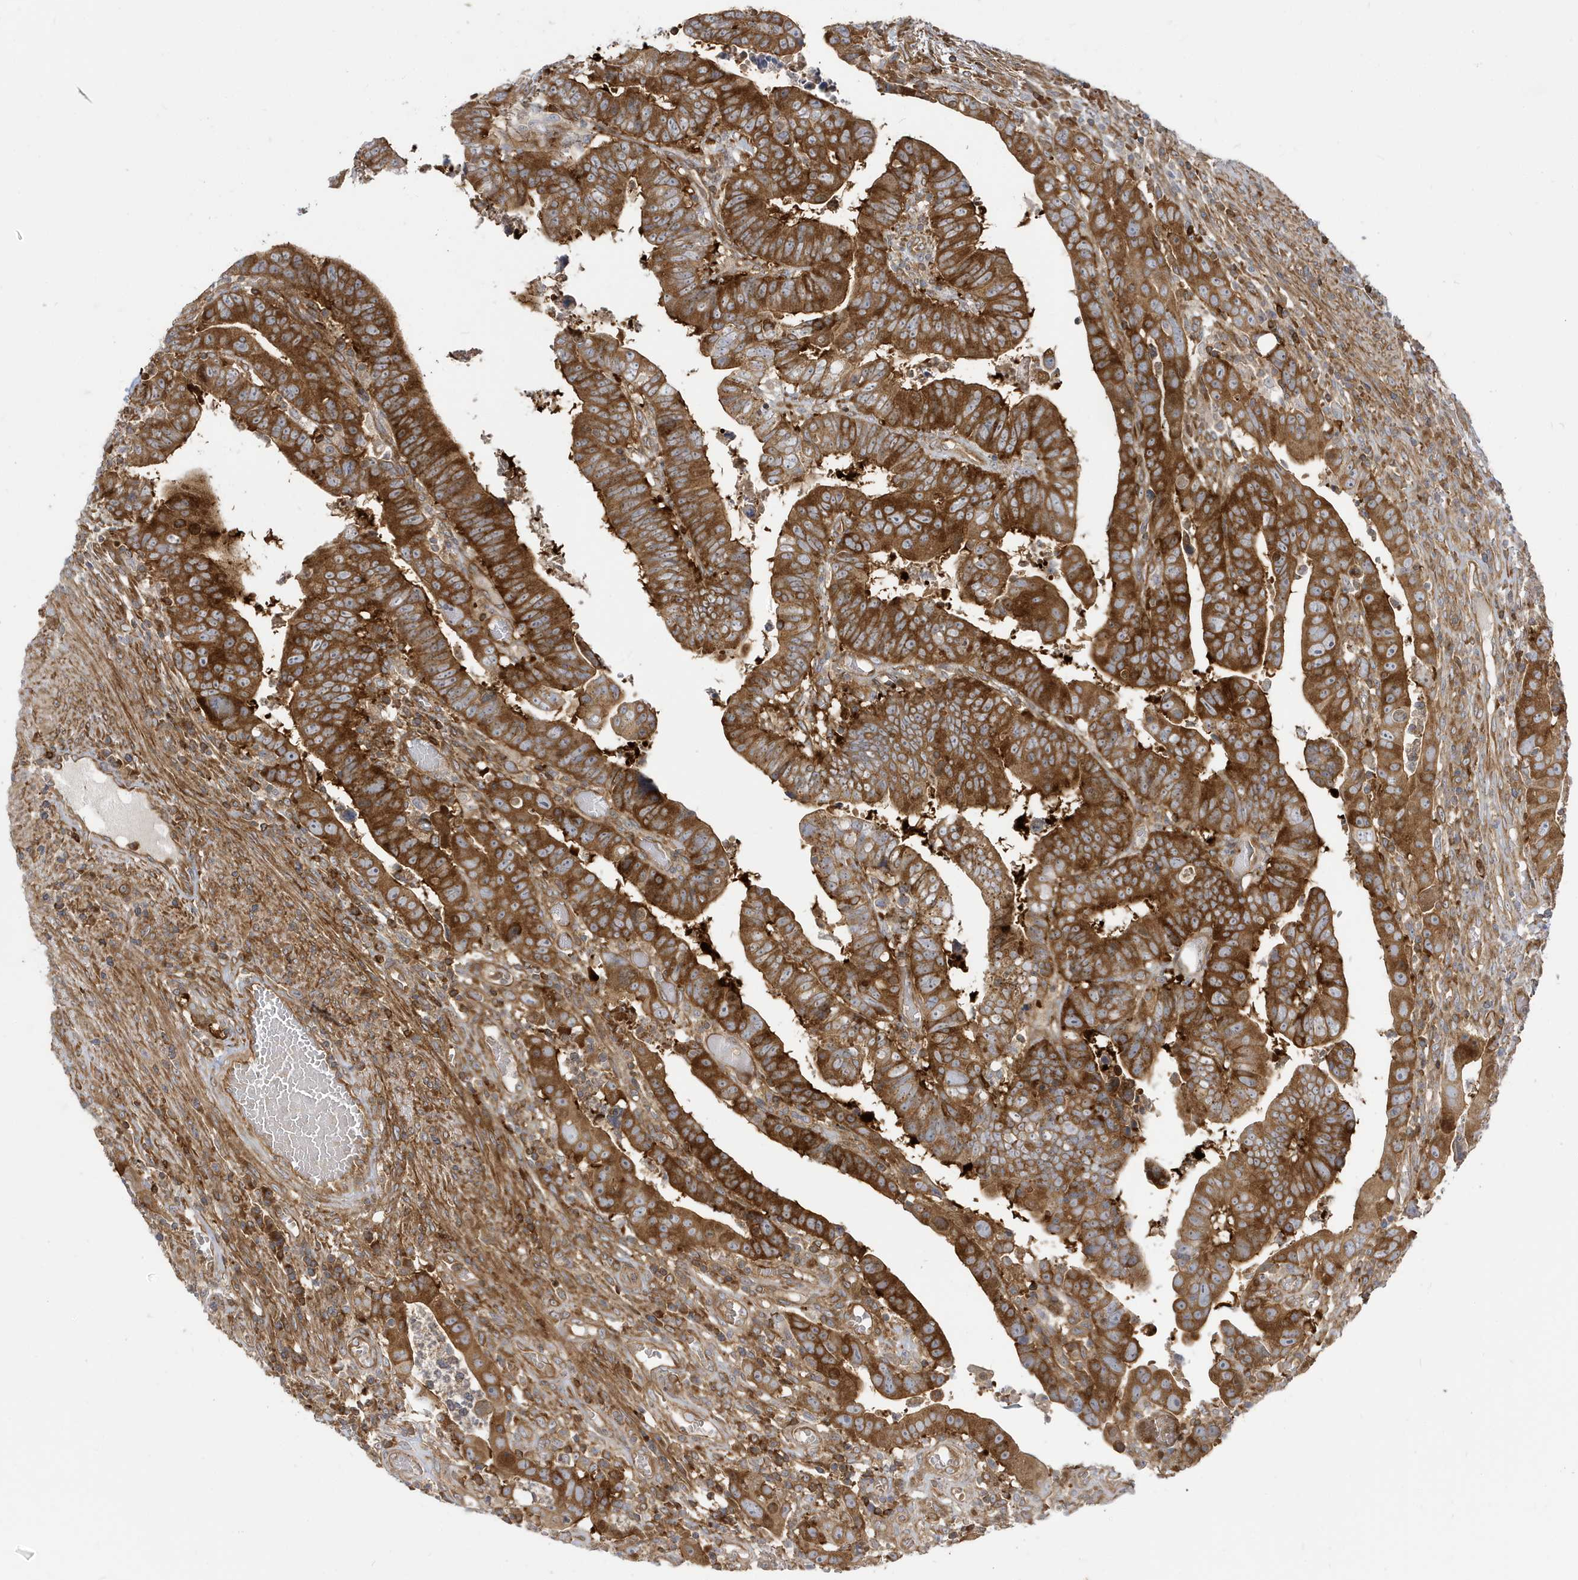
{"staining": {"intensity": "strong", "quantity": ">75%", "location": "cytoplasmic/membranous"}, "tissue": "colorectal cancer", "cell_type": "Tumor cells", "image_type": "cancer", "snomed": [{"axis": "morphology", "description": "Normal tissue, NOS"}, {"axis": "morphology", "description": "Adenocarcinoma, NOS"}, {"axis": "topography", "description": "Rectum"}], "caption": "A brown stain shows strong cytoplasmic/membranous staining of a protein in human colorectal adenocarcinoma tumor cells.", "gene": "STAM", "patient": {"sex": "female", "age": 65}}